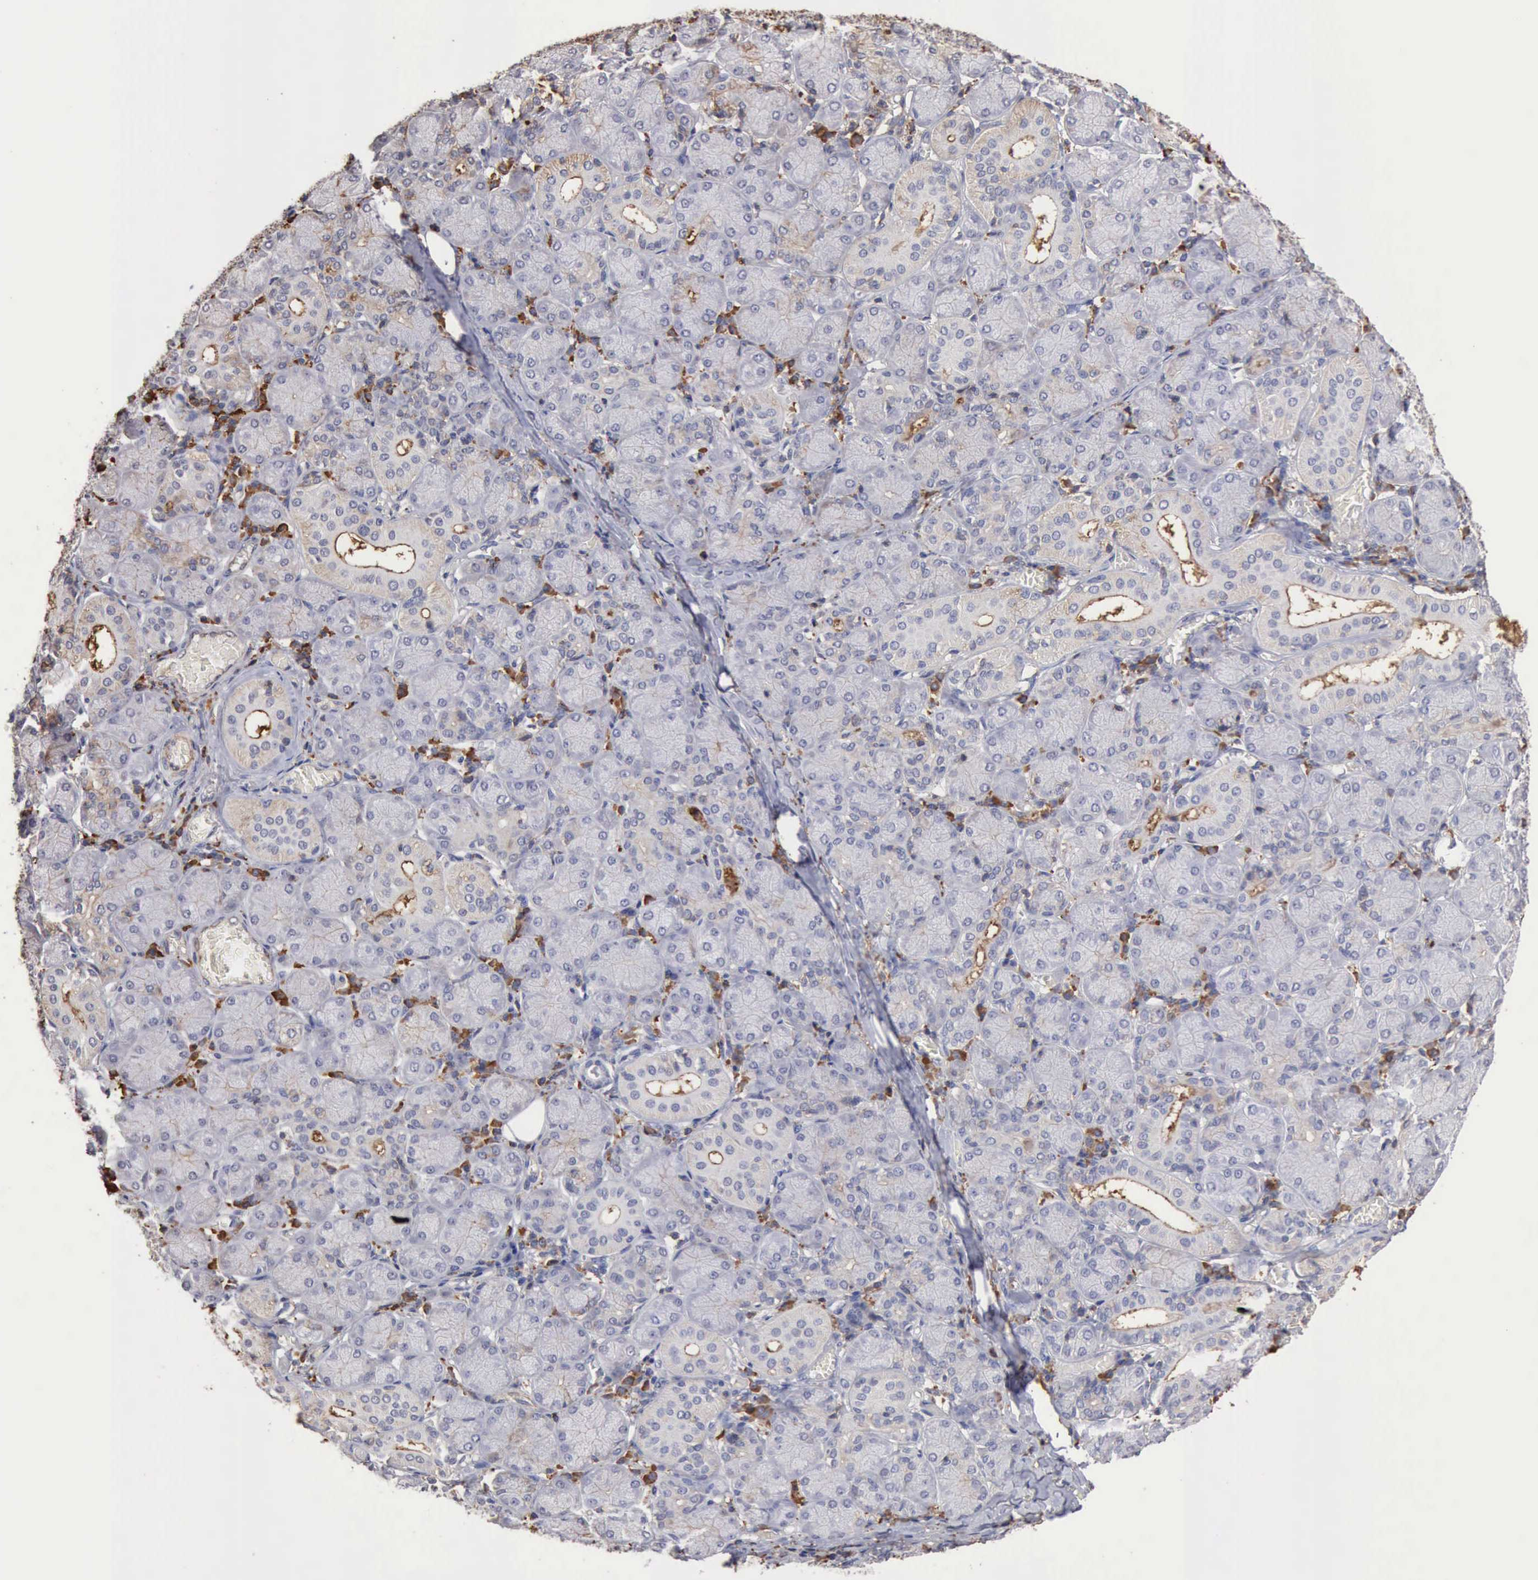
{"staining": {"intensity": "weak", "quantity": "<25%", "location": "cytoplasmic/membranous"}, "tissue": "salivary gland", "cell_type": "Glandular cells", "image_type": "normal", "snomed": [{"axis": "morphology", "description": "Normal tissue, NOS"}, {"axis": "topography", "description": "Salivary gland"}], "caption": "Immunohistochemical staining of normal human salivary gland exhibits no significant staining in glandular cells.", "gene": "GPR101", "patient": {"sex": "female", "age": 24}}